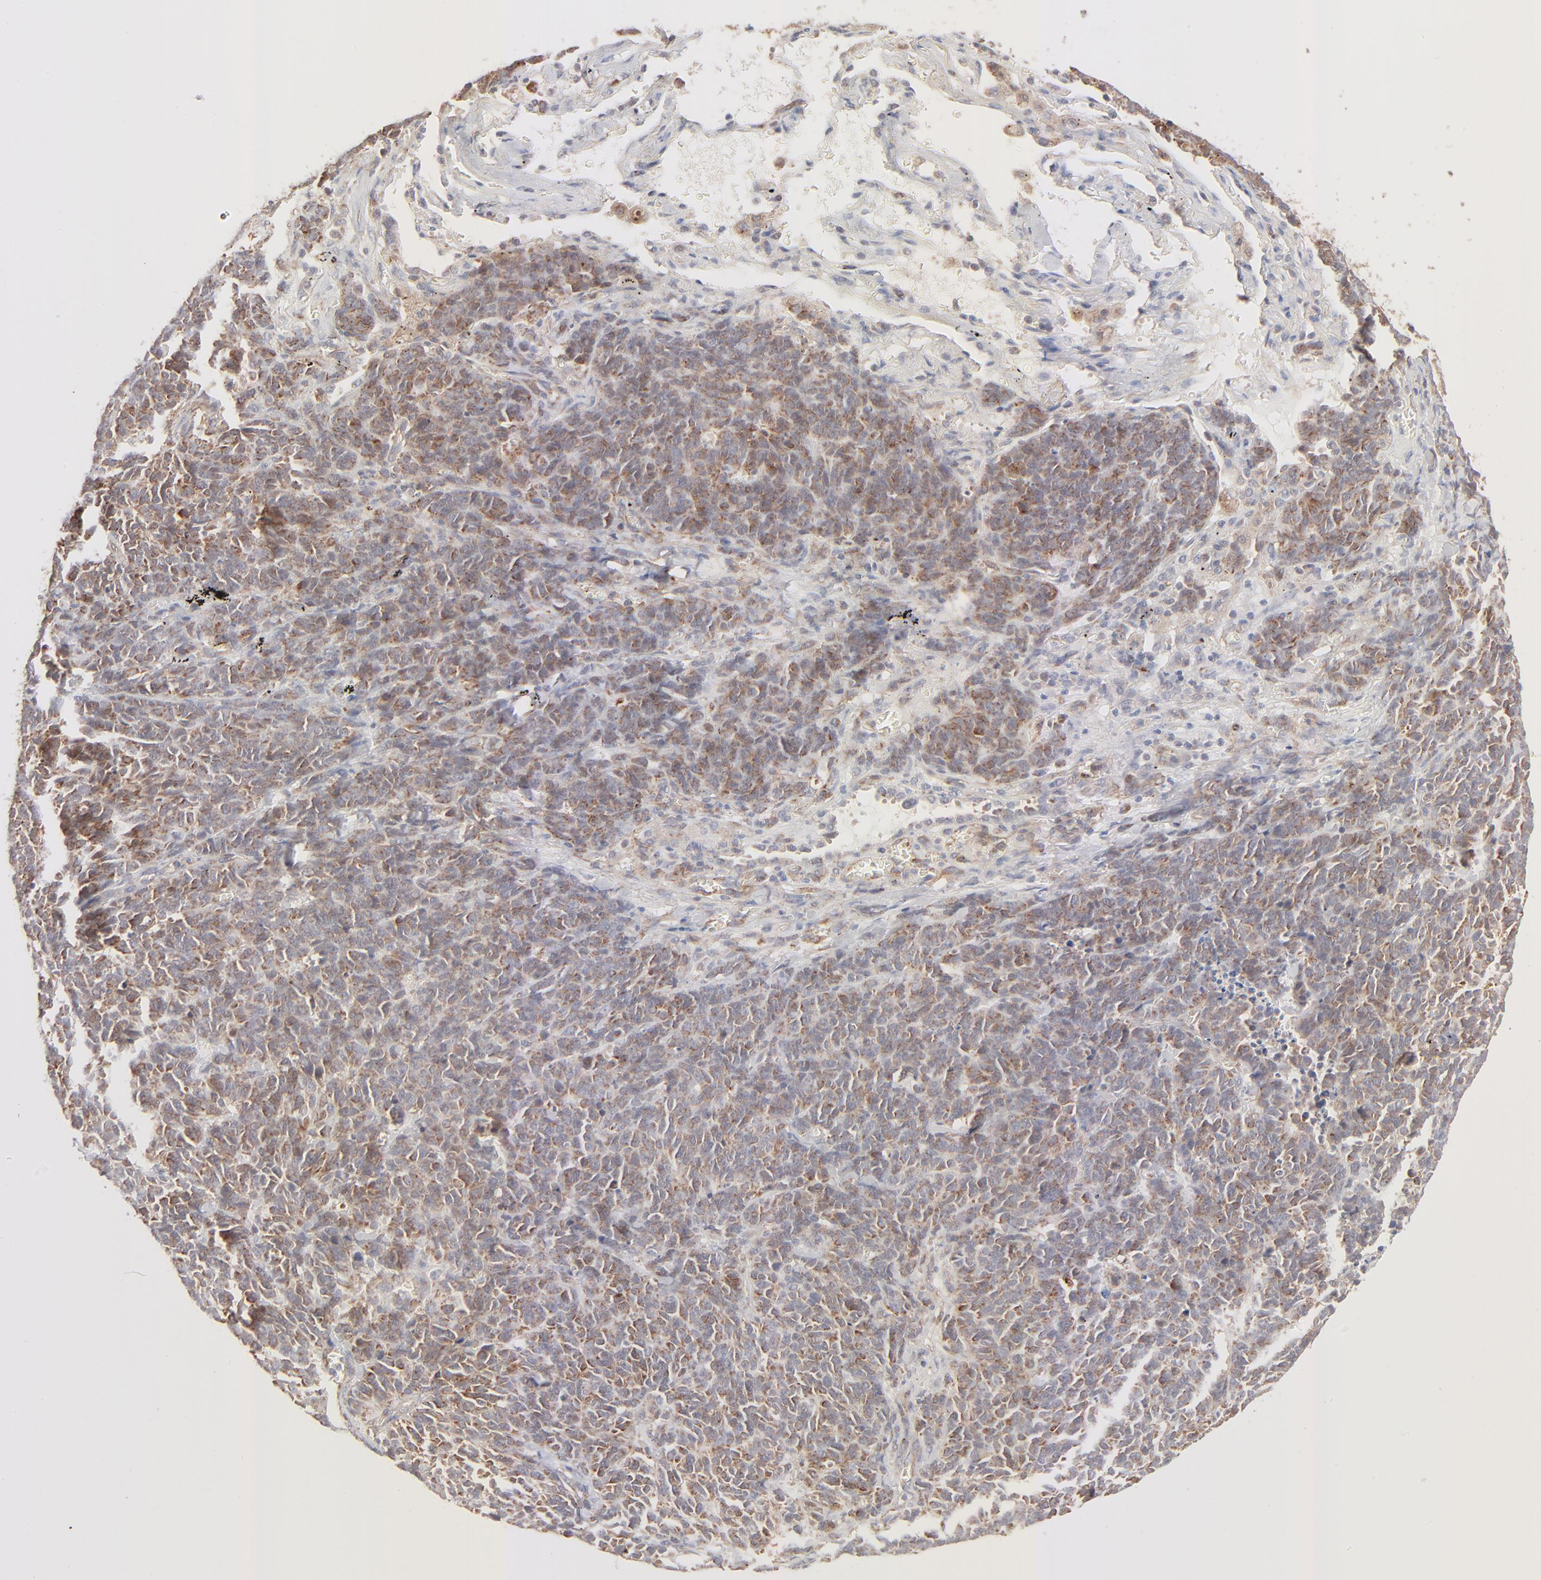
{"staining": {"intensity": "weak", "quantity": ">75%", "location": "cytoplasmic/membranous"}, "tissue": "lung cancer", "cell_type": "Tumor cells", "image_type": "cancer", "snomed": [{"axis": "morphology", "description": "Neoplasm, malignant, NOS"}, {"axis": "topography", "description": "Lung"}], "caption": "Protein expression analysis of lung cancer (malignant neoplasm) shows weak cytoplasmic/membranous staining in about >75% of tumor cells.", "gene": "CSPG4", "patient": {"sex": "female", "age": 58}}